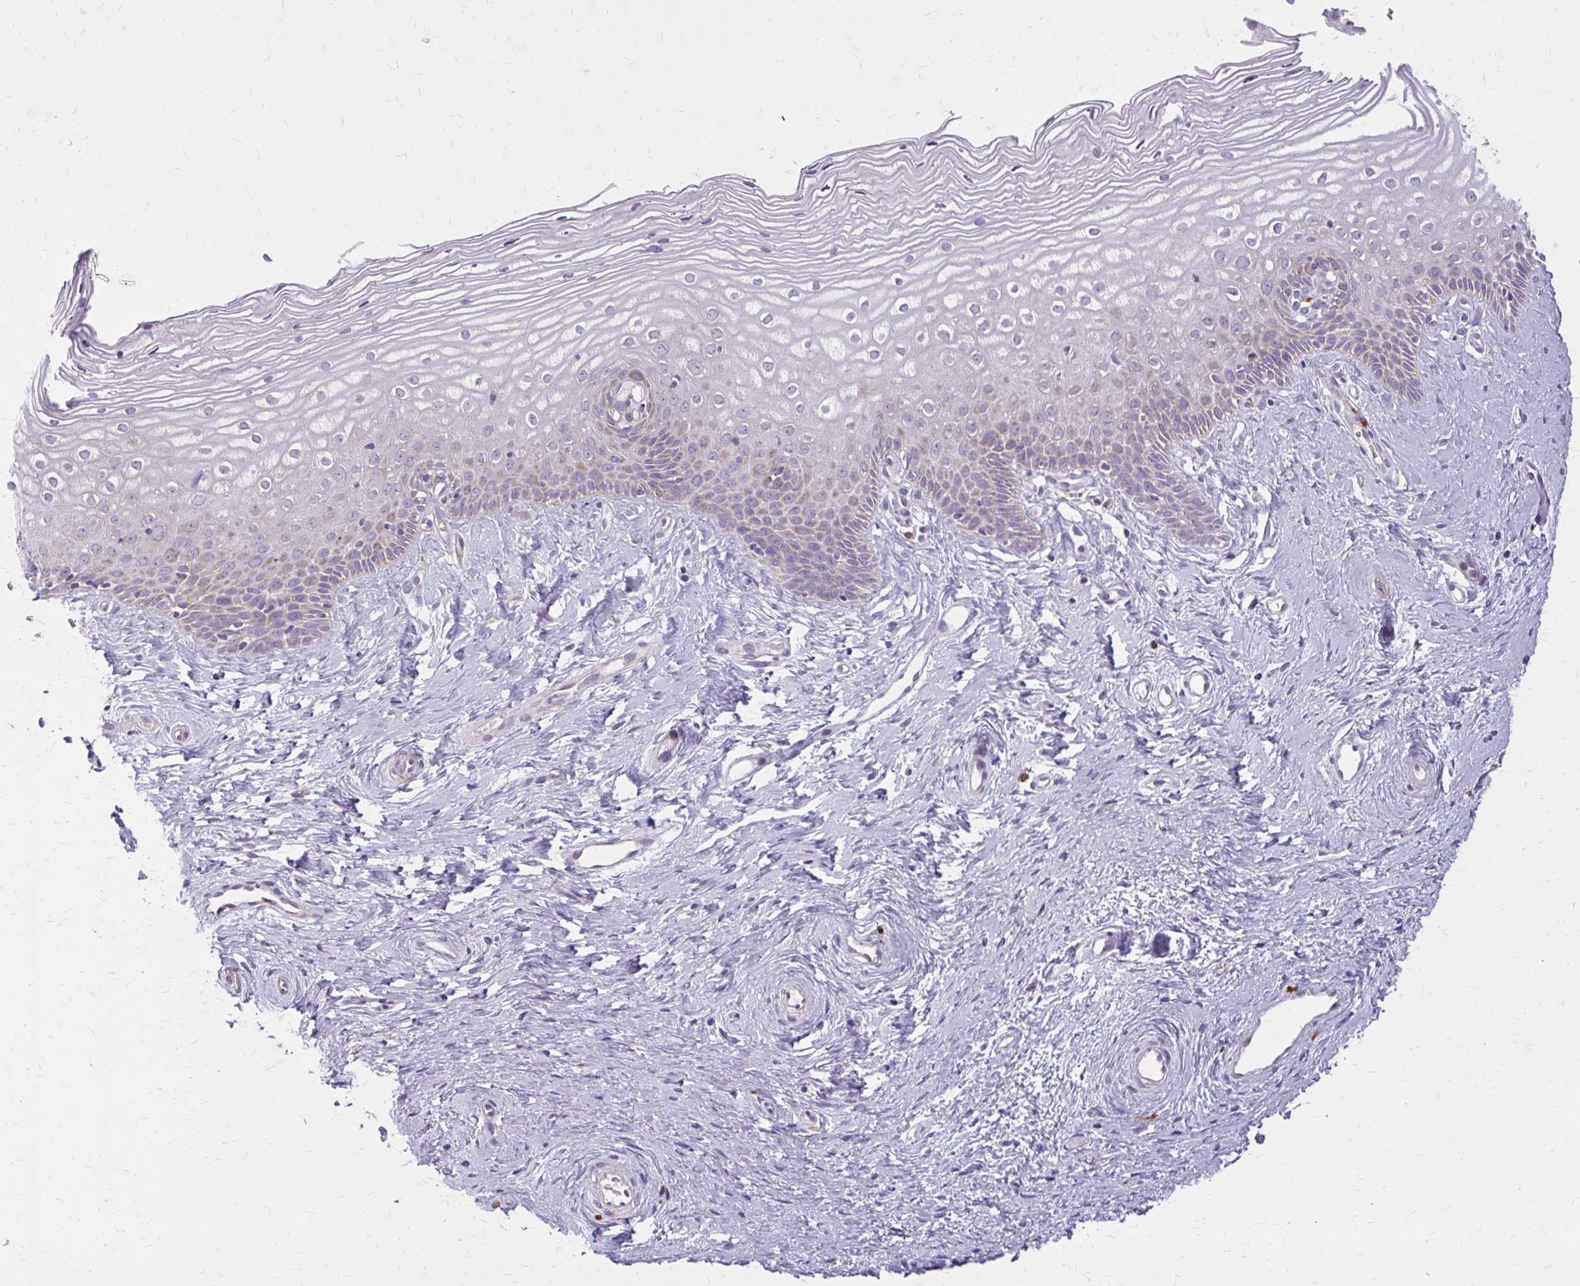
{"staining": {"intensity": "moderate", "quantity": "25%-75%", "location": "cytoplasmic/membranous"}, "tissue": "cervix", "cell_type": "Squamous epithelial cells", "image_type": "normal", "snomed": [{"axis": "morphology", "description": "Normal tissue, NOS"}, {"axis": "topography", "description": "Cervix"}], "caption": "Squamous epithelial cells reveal moderate cytoplasmic/membranous expression in approximately 25%-75% of cells in benign cervix. The staining was performed using DAB (3,3'-diaminobenzidine), with brown indicating positive protein expression. Nuclei are stained blue with hematoxylin.", "gene": "IFIT1", "patient": {"sex": "female", "age": 40}}